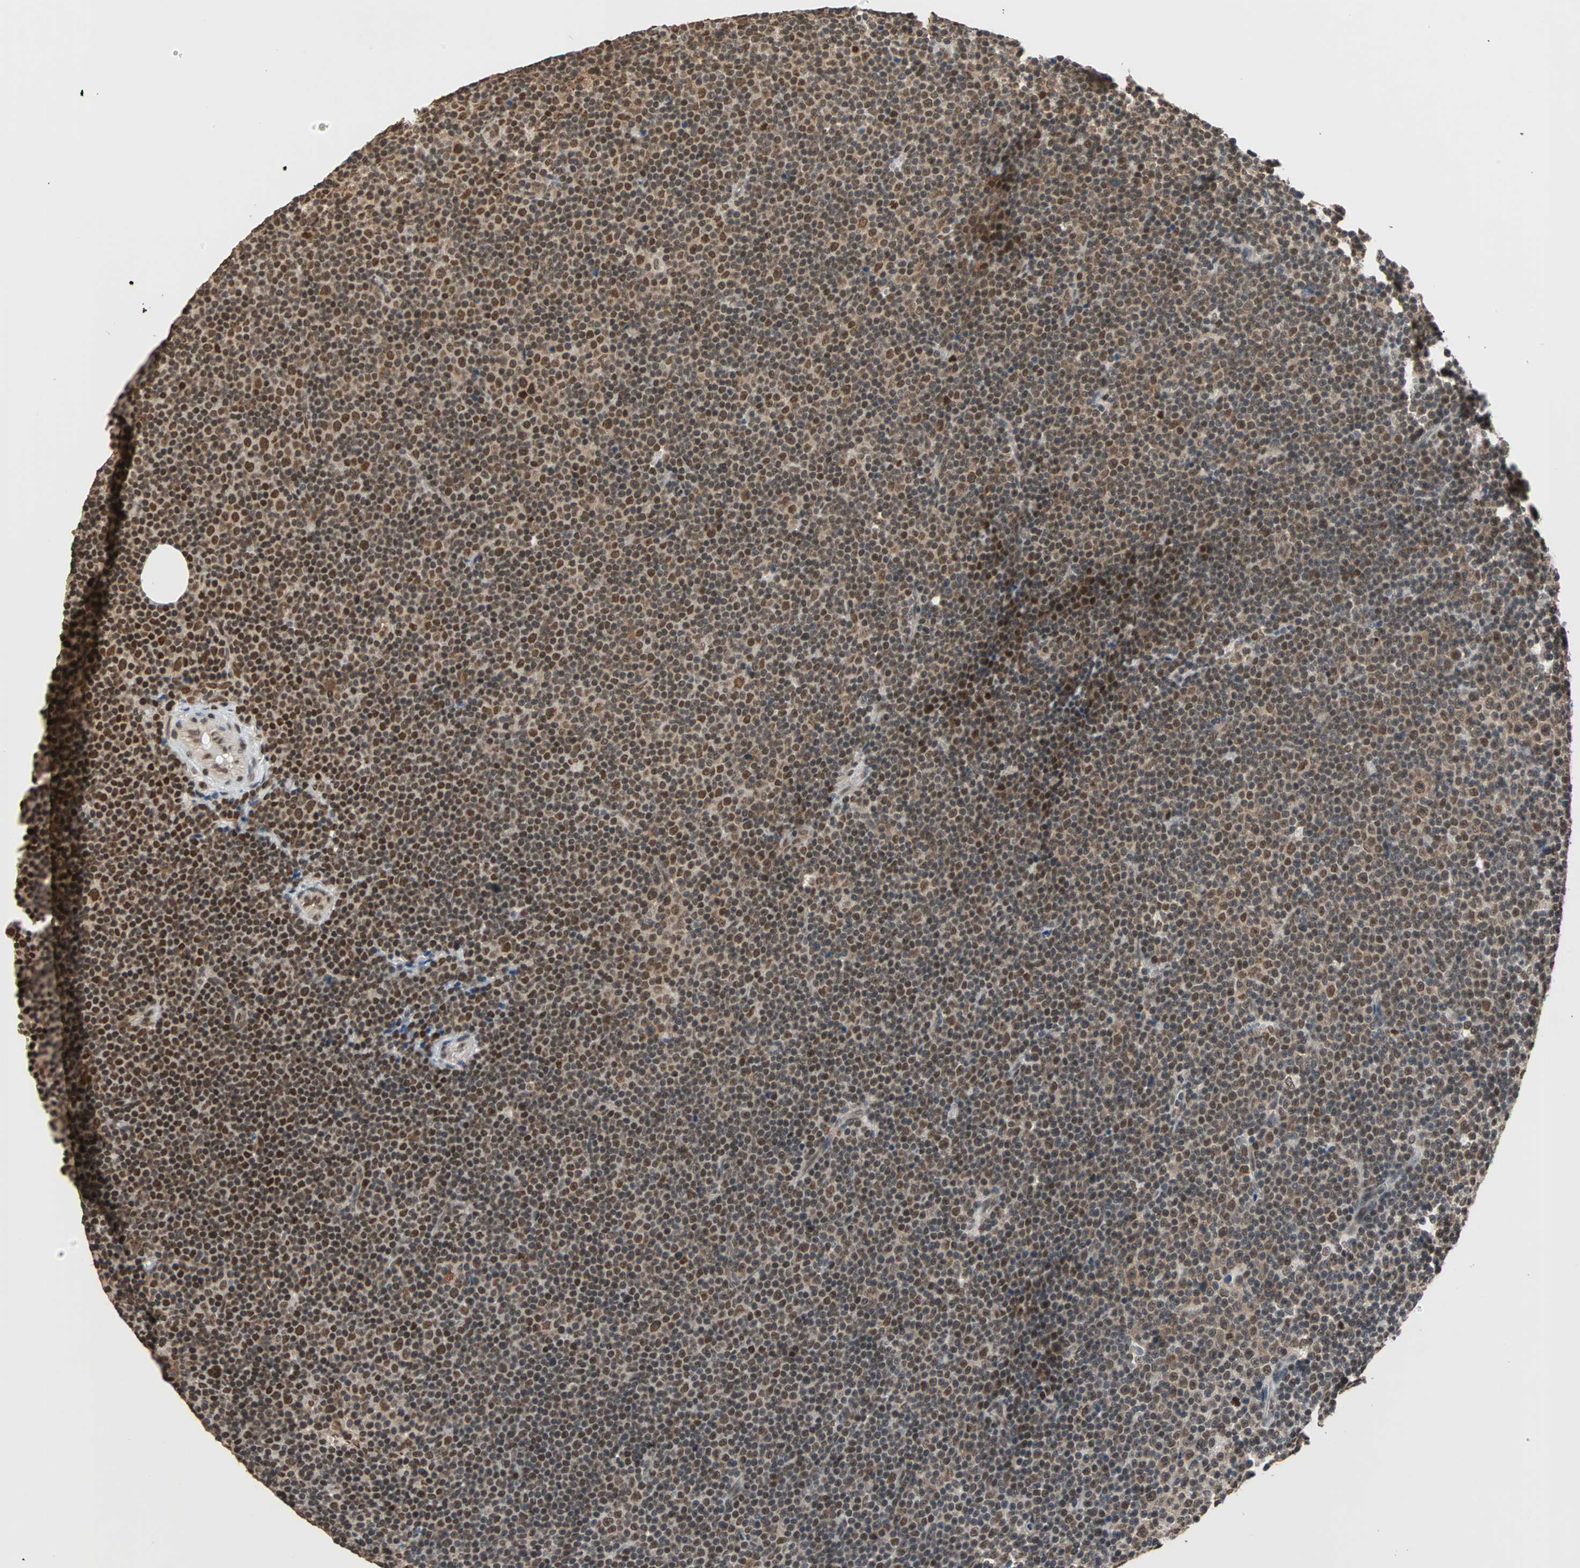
{"staining": {"intensity": "strong", "quantity": ">75%", "location": "nuclear"}, "tissue": "lymphoma", "cell_type": "Tumor cells", "image_type": "cancer", "snomed": [{"axis": "morphology", "description": "Malignant lymphoma, non-Hodgkin's type, Low grade"}, {"axis": "topography", "description": "Lymph node"}], "caption": "Malignant lymphoma, non-Hodgkin's type (low-grade) stained with a brown dye shows strong nuclear positive positivity in approximately >75% of tumor cells.", "gene": "DAZAP1", "patient": {"sex": "female", "age": 67}}